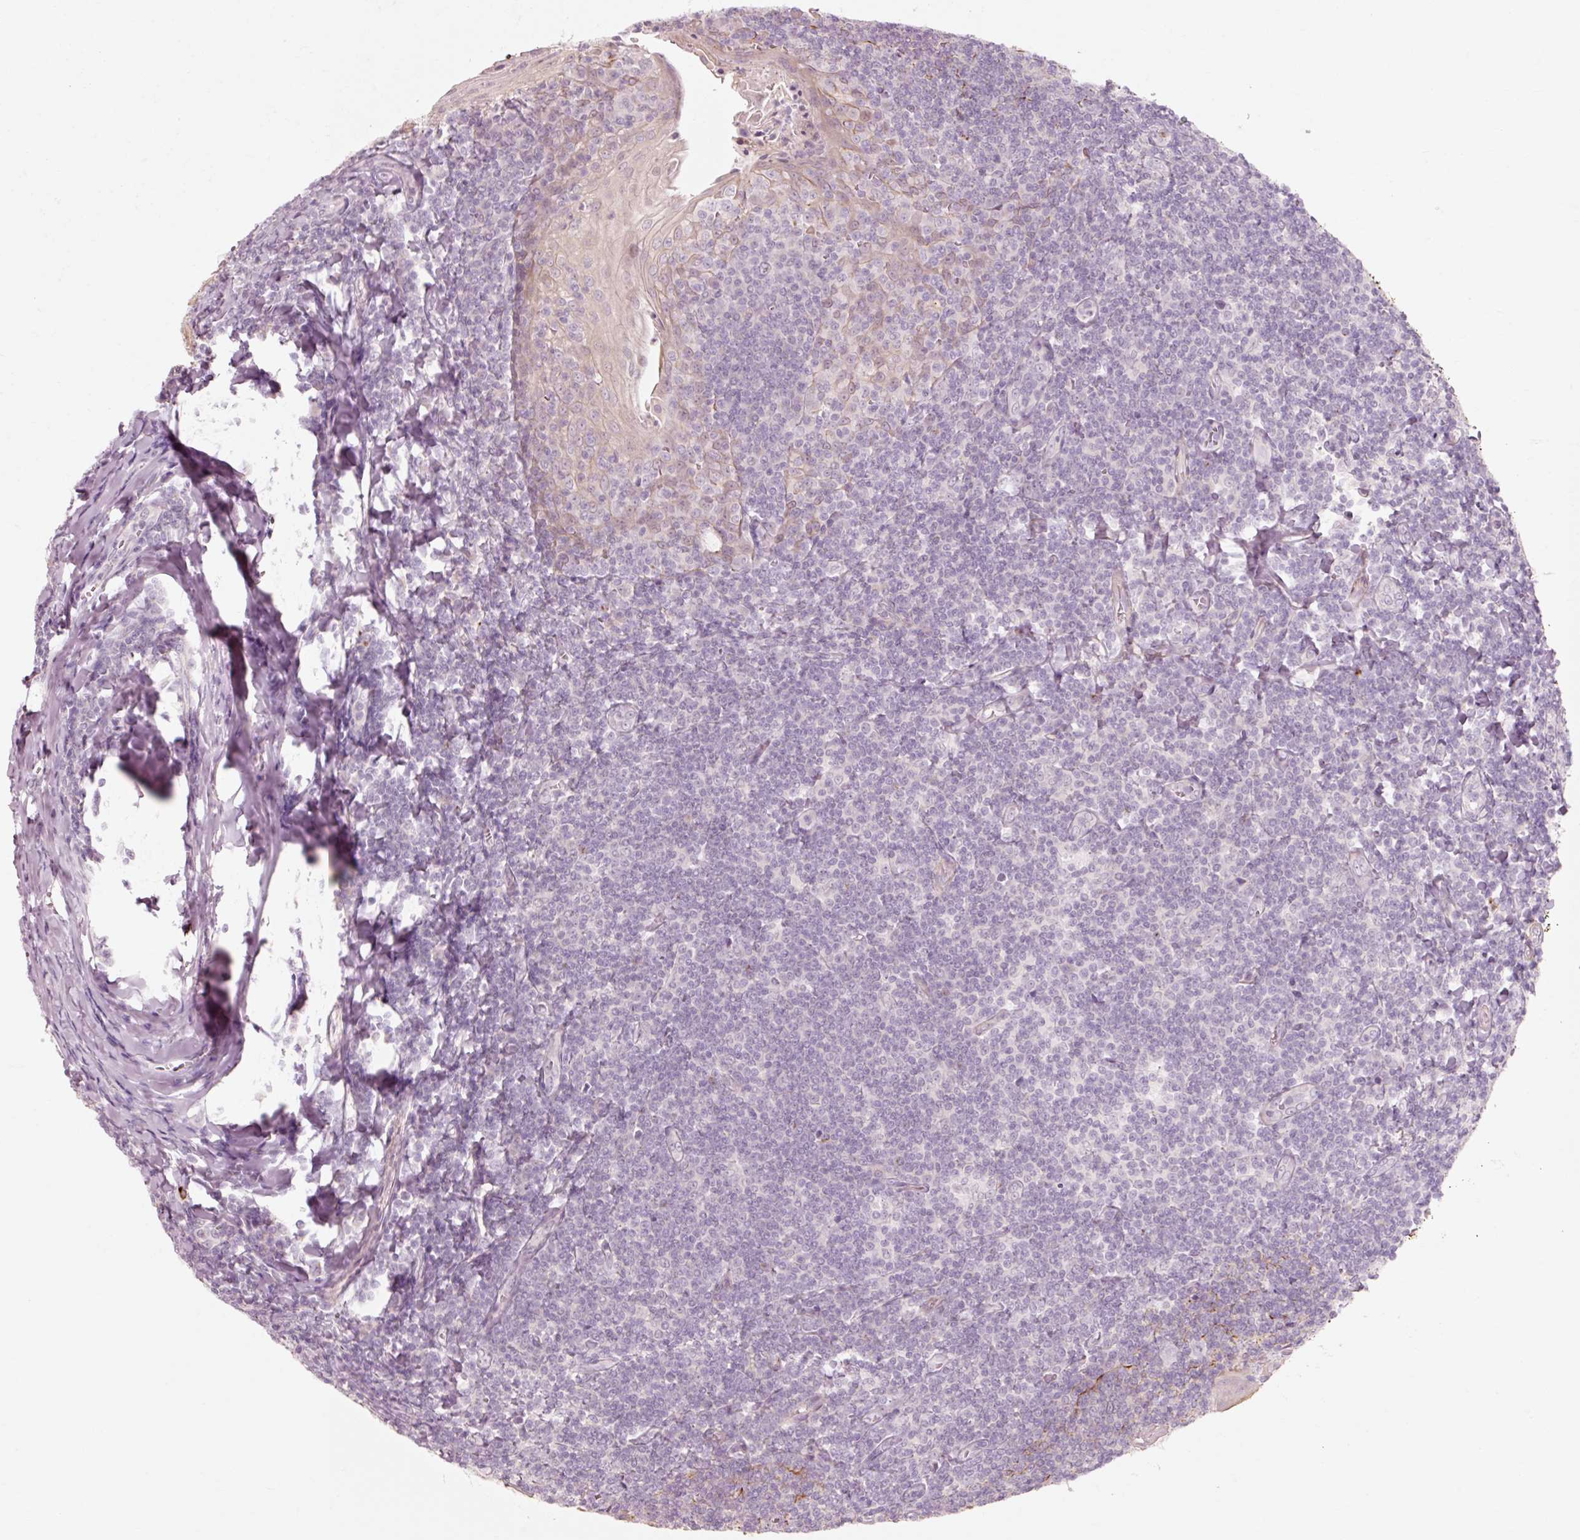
{"staining": {"intensity": "negative", "quantity": "none", "location": "none"}, "tissue": "tonsil", "cell_type": "Germinal center cells", "image_type": "normal", "snomed": [{"axis": "morphology", "description": "Normal tissue, NOS"}, {"axis": "topography", "description": "Tonsil"}], "caption": "DAB immunohistochemical staining of benign human tonsil shows no significant expression in germinal center cells. Brightfield microscopy of immunohistochemistry stained with DAB (brown) and hematoxylin (blue), captured at high magnification.", "gene": "TRIM73", "patient": {"sex": "male", "age": 27}}